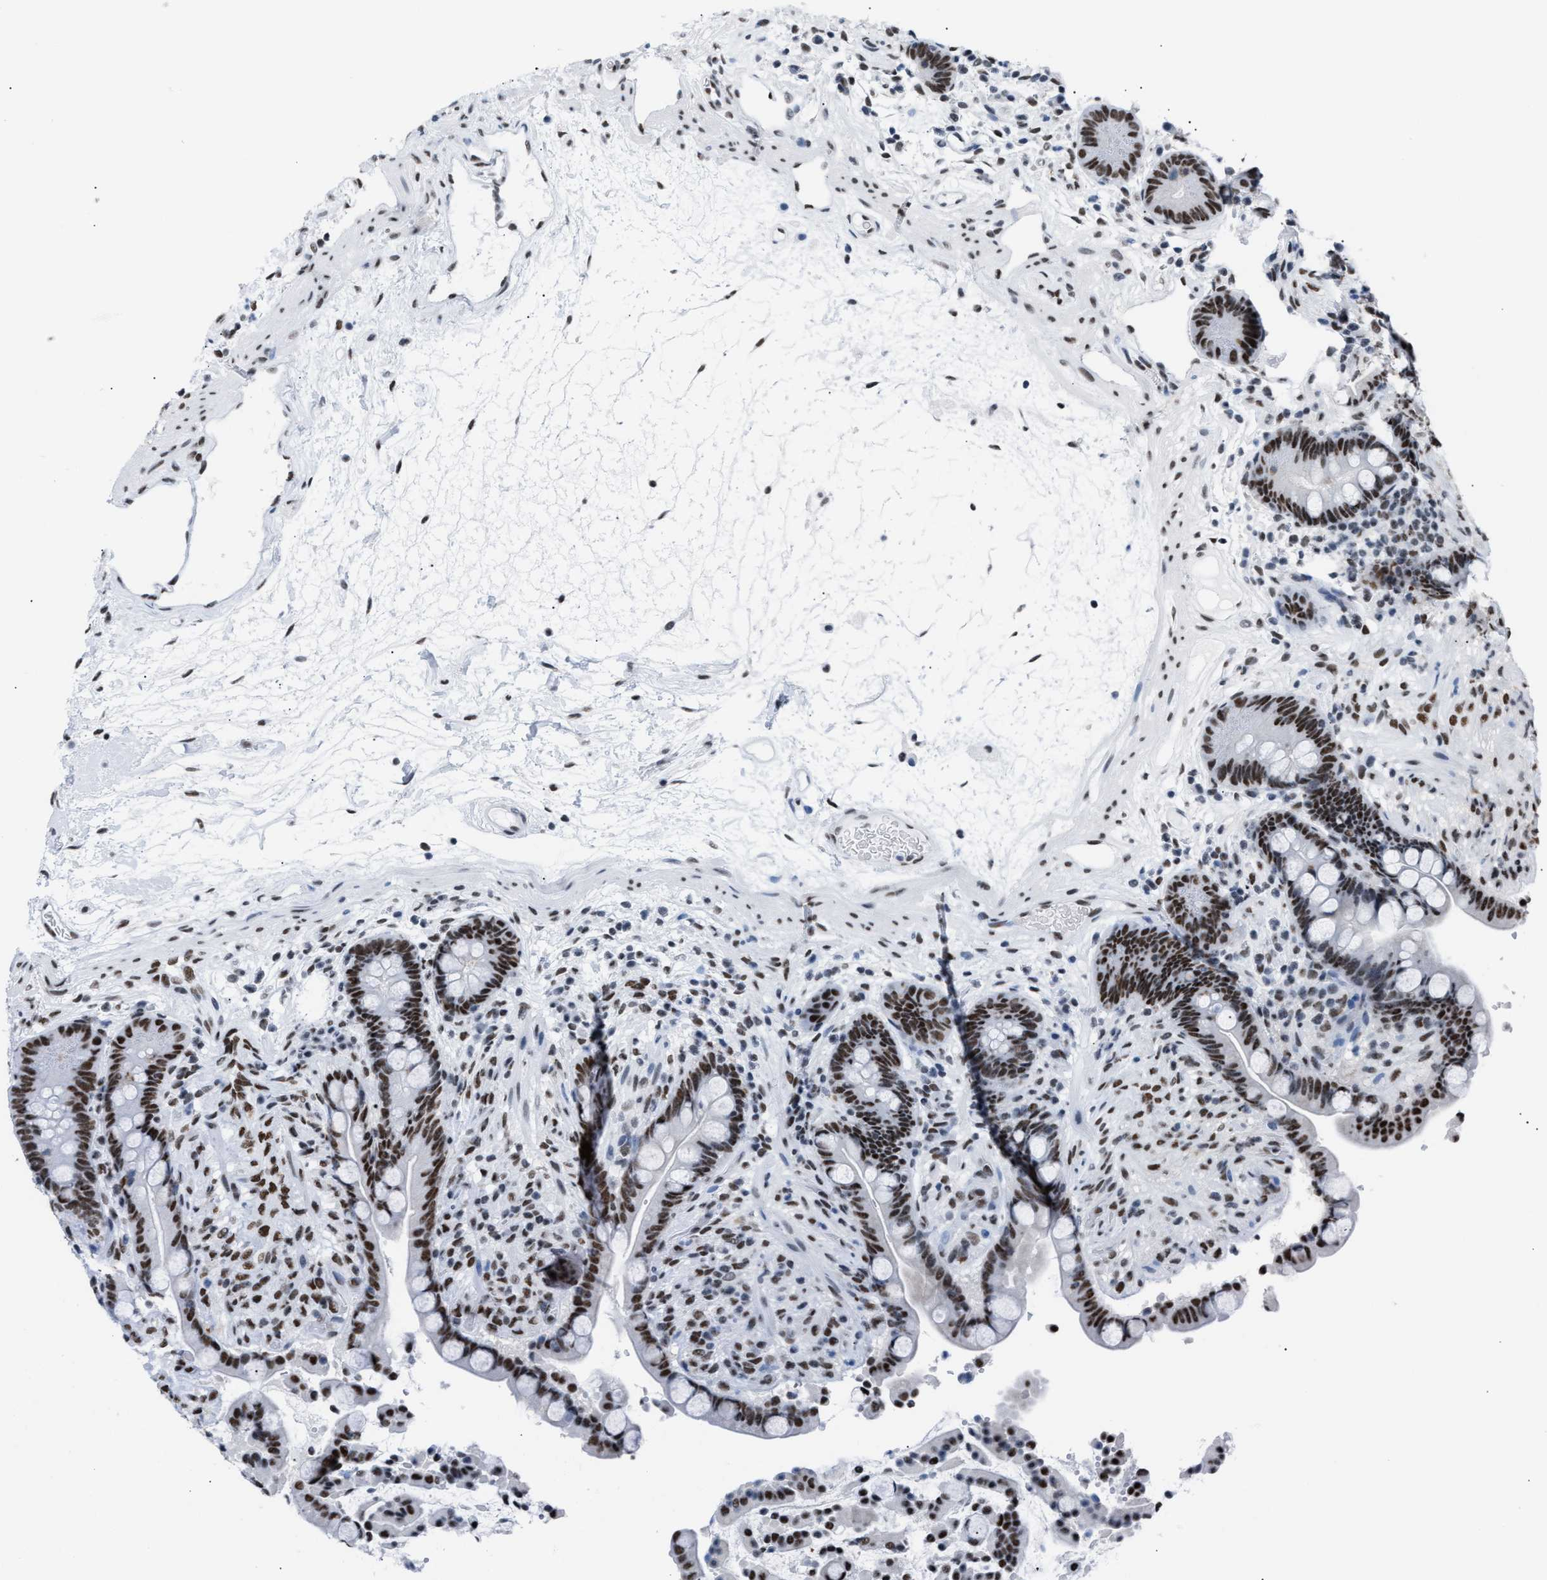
{"staining": {"intensity": "weak", "quantity": ">75%", "location": "nuclear"}, "tissue": "colon", "cell_type": "Endothelial cells", "image_type": "normal", "snomed": [{"axis": "morphology", "description": "Normal tissue, NOS"}, {"axis": "topography", "description": "Colon"}], "caption": "Benign colon was stained to show a protein in brown. There is low levels of weak nuclear expression in about >75% of endothelial cells.", "gene": "CCAR2", "patient": {"sex": "male", "age": 73}}